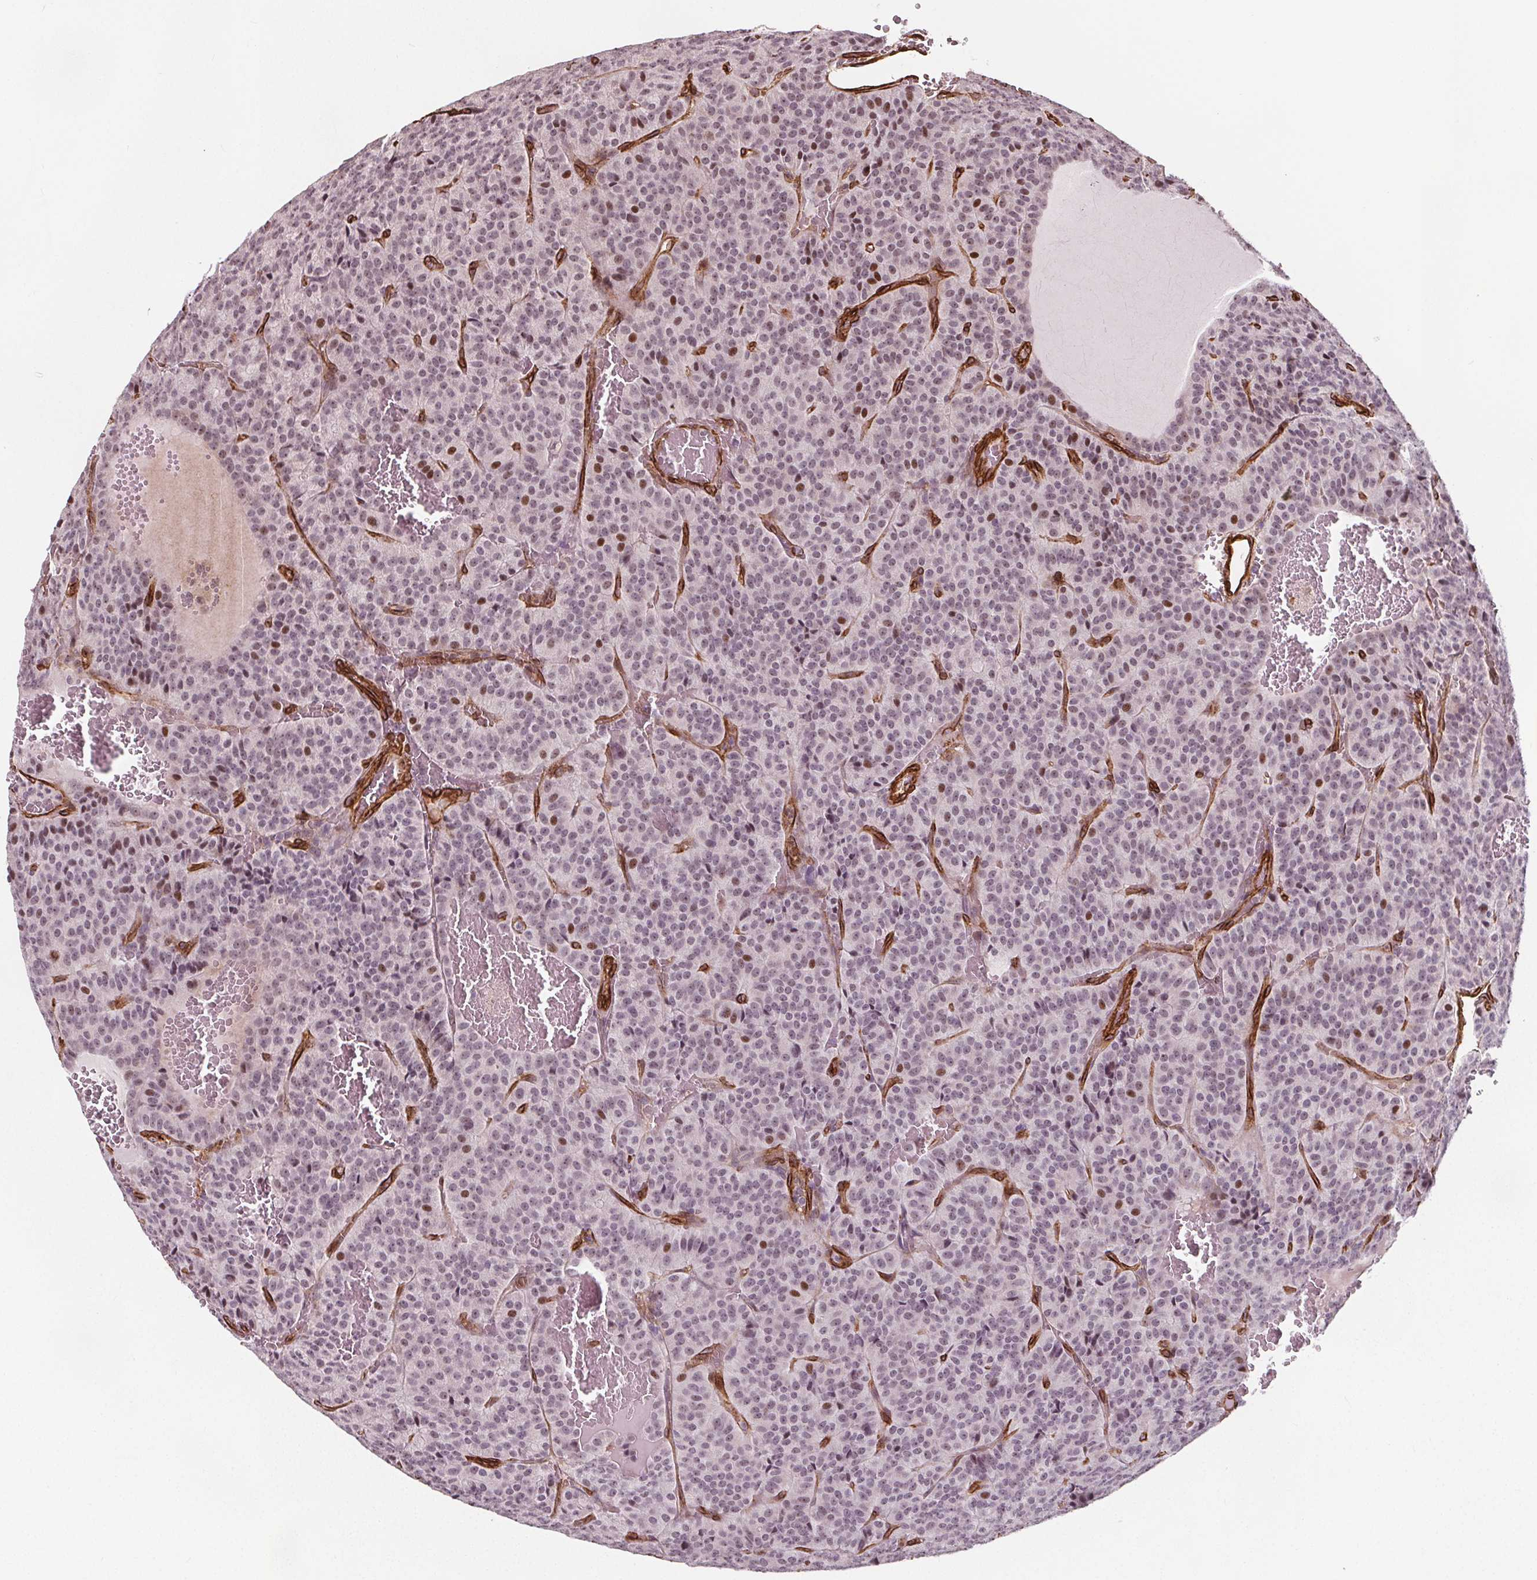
{"staining": {"intensity": "moderate", "quantity": "<25%", "location": "nuclear"}, "tissue": "carcinoid", "cell_type": "Tumor cells", "image_type": "cancer", "snomed": [{"axis": "morphology", "description": "Carcinoid, malignant, NOS"}, {"axis": "topography", "description": "Lung"}], "caption": "An immunohistochemistry (IHC) histopathology image of neoplastic tissue is shown. Protein staining in brown shows moderate nuclear positivity in carcinoid within tumor cells.", "gene": "HAS1", "patient": {"sex": "male", "age": 70}}